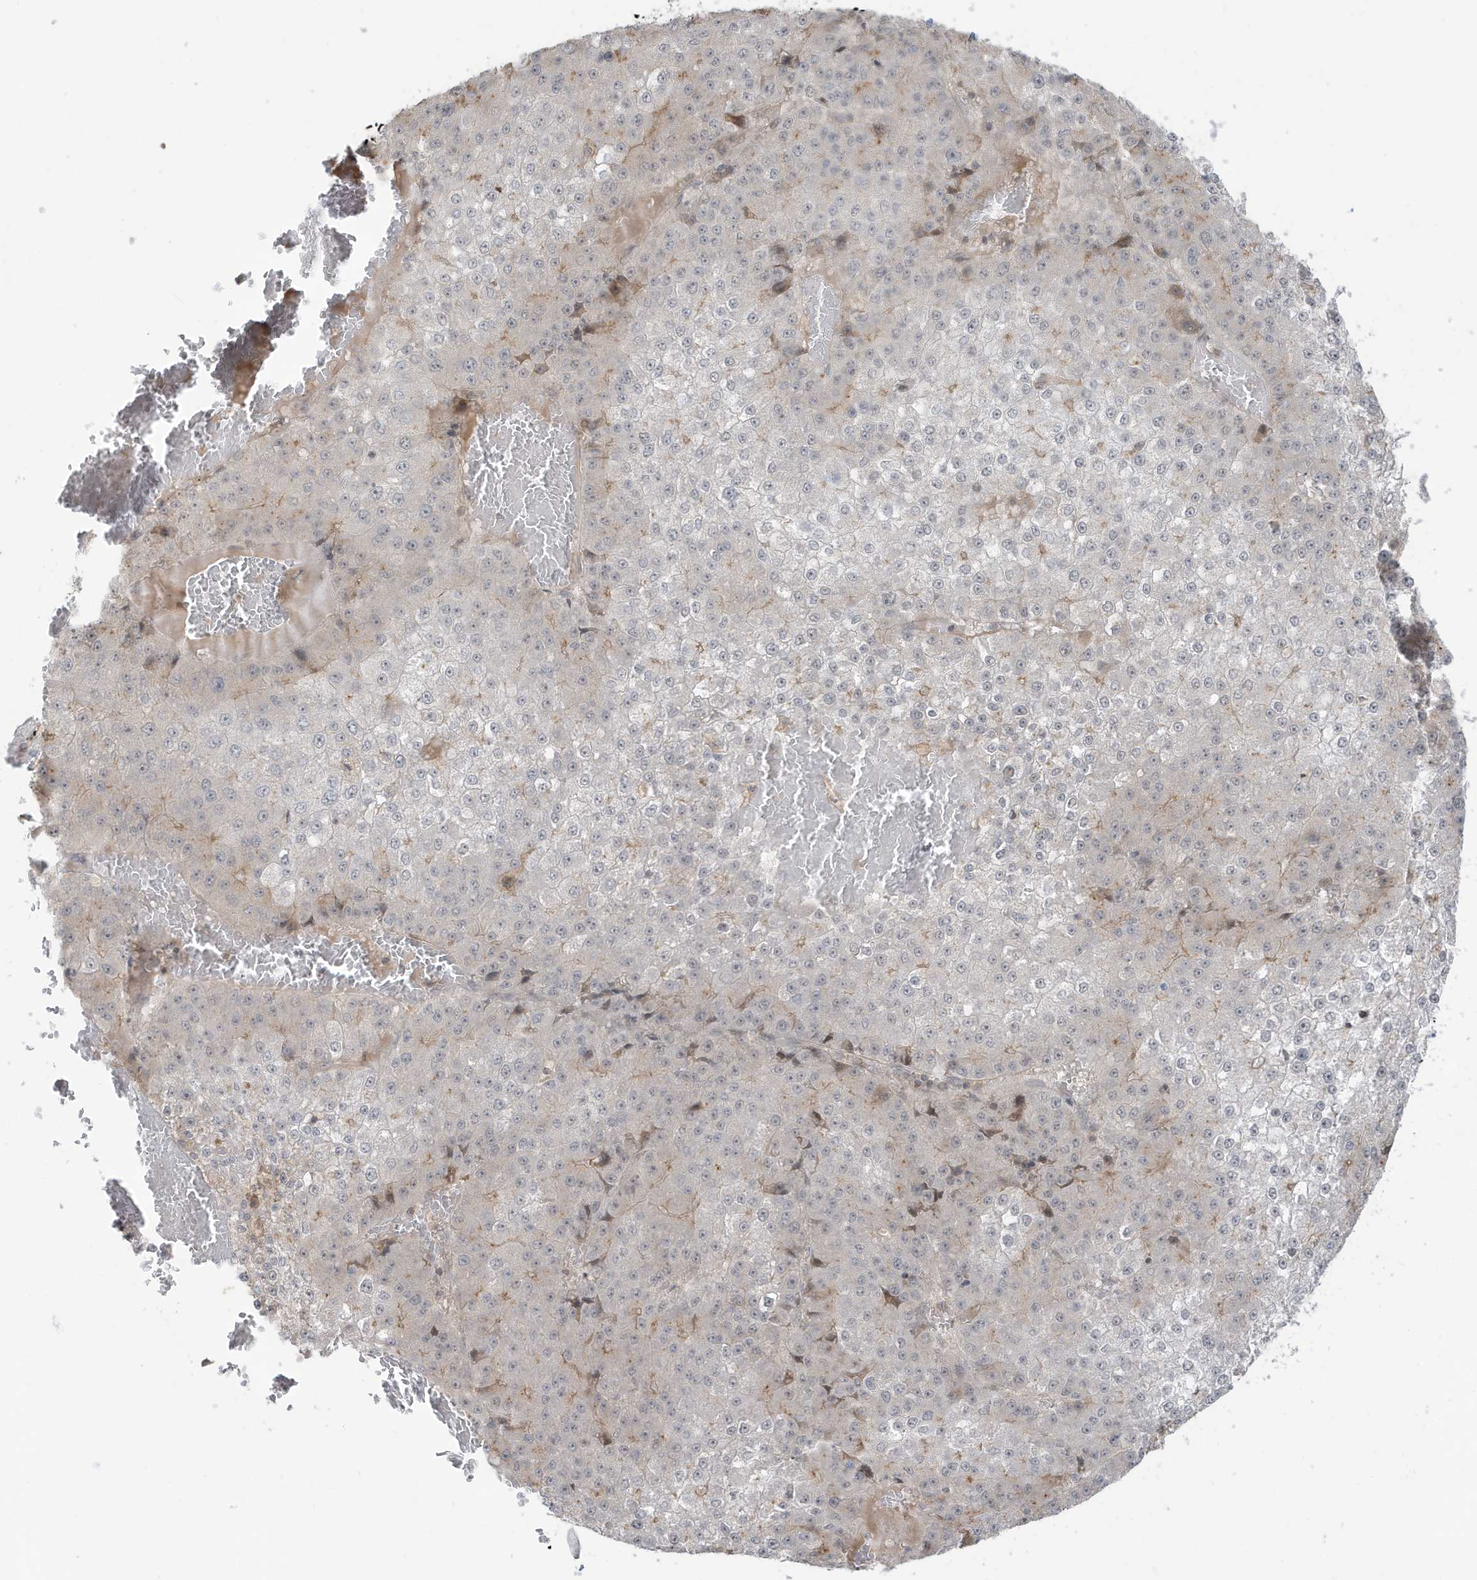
{"staining": {"intensity": "moderate", "quantity": "<25%", "location": "cytoplasmic/membranous"}, "tissue": "liver cancer", "cell_type": "Tumor cells", "image_type": "cancer", "snomed": [{"axis": "morphology", "description": "Carcinoma, Hepatocellular, NOS"}, {"axis": "topography", "description": "Liver"}], "caption": "Immunohistochemical staining of liver hepatocellular carcinoma demonstrates low levels of moderate cytoplasmic/membranous expression in approximately <25% of tumor cells.", "gene": "PRRT3", "patient": {"sex": "female", "age": 73}}